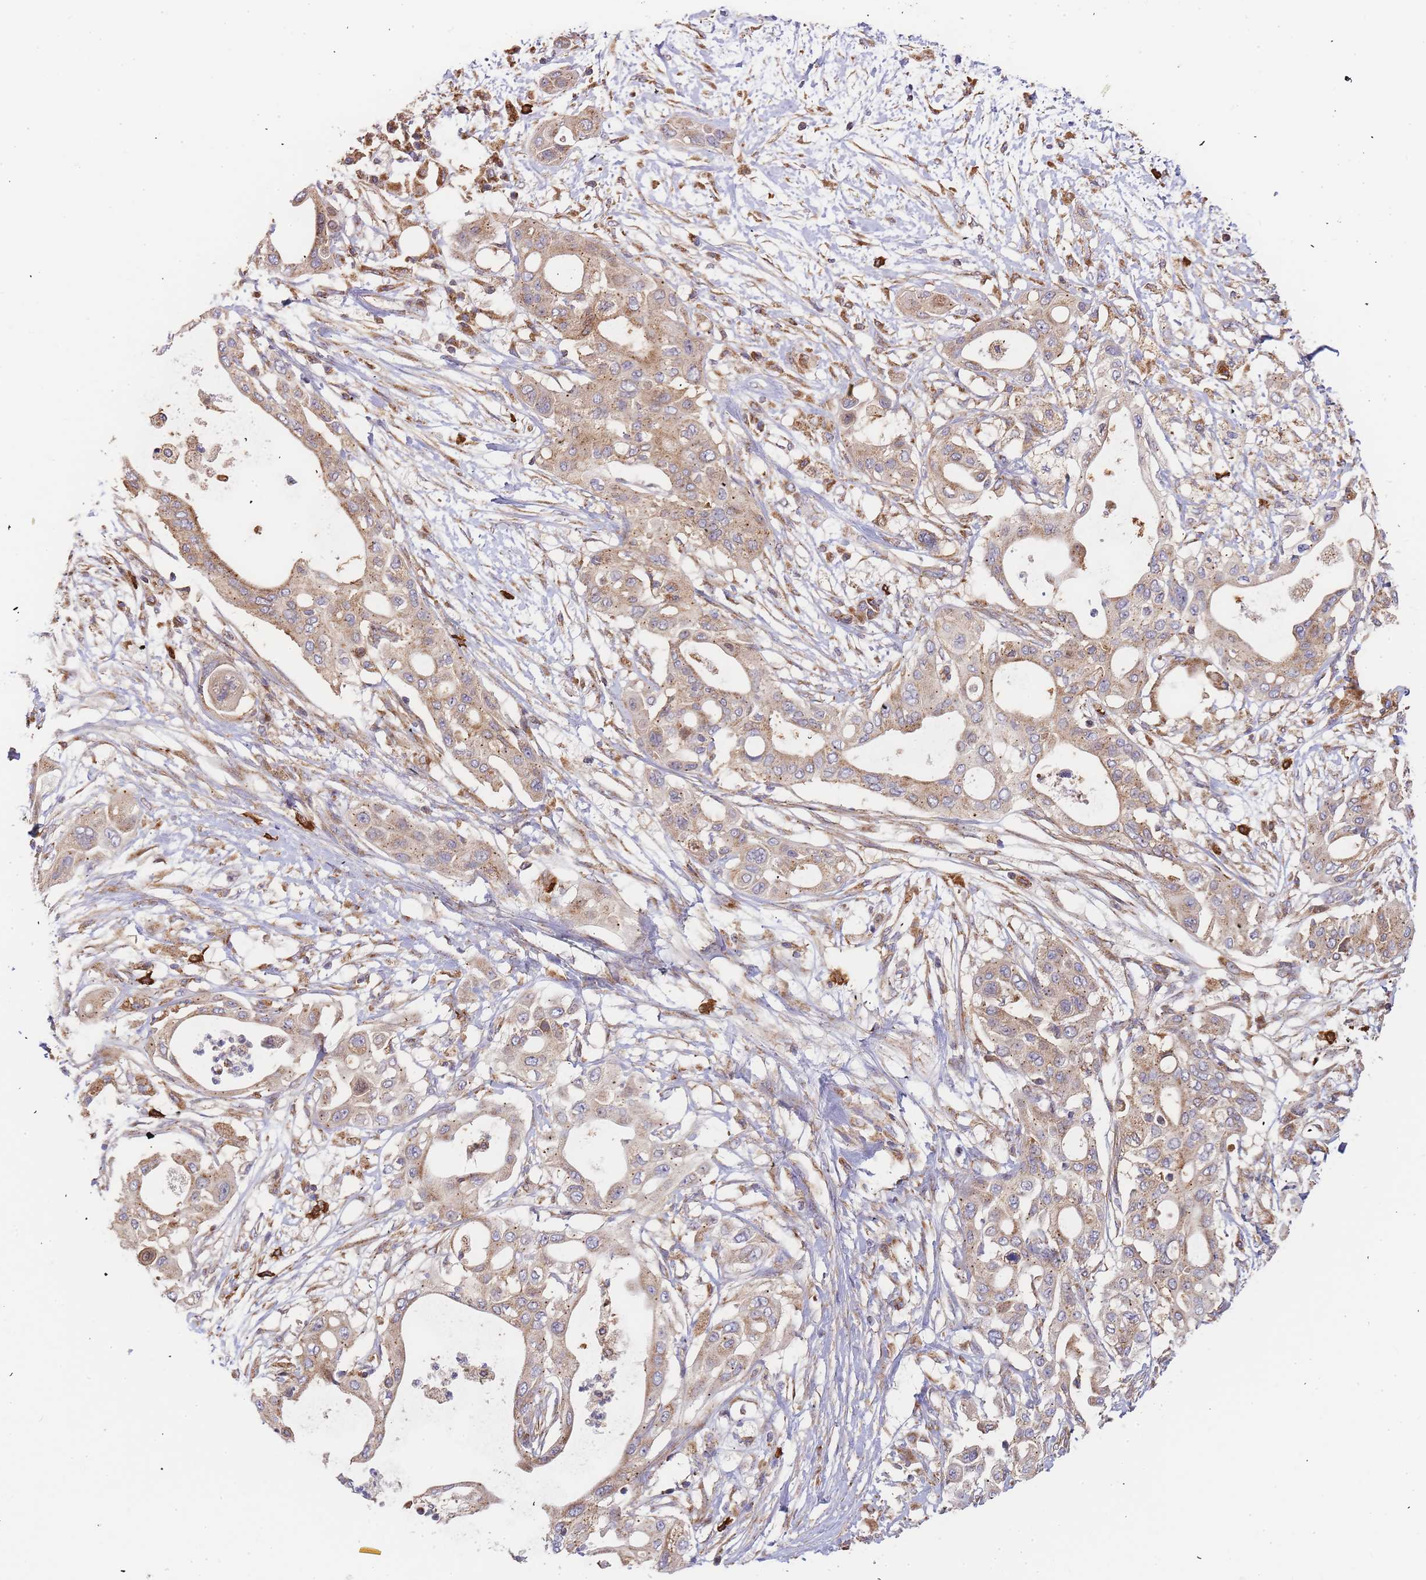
{"staining": {"intensity": "moderate", "quantity": ">75%", "location": "cytoplasmic/membranous"}, "tissue": "pancreatic cancer", "cell_type": "Tumor cells", "image_type": "cancer", "snomed": [{"axis": "morphology", "description": "Adenocarcinoma, NOS"}, {"axis": "topography", "description": "Pancreas"}], "caption": "High-power microscopy captured an IHC histopathology image of pancreatic cancer (adenocarcinoma), revealing moderate cytoplasmic/membranous staining in about >75% of tumor cells. (IHC, brightfield microscopy, high magnification).", "gene": "ADCY9", "patient": {"sex": "male", "age": 68}}